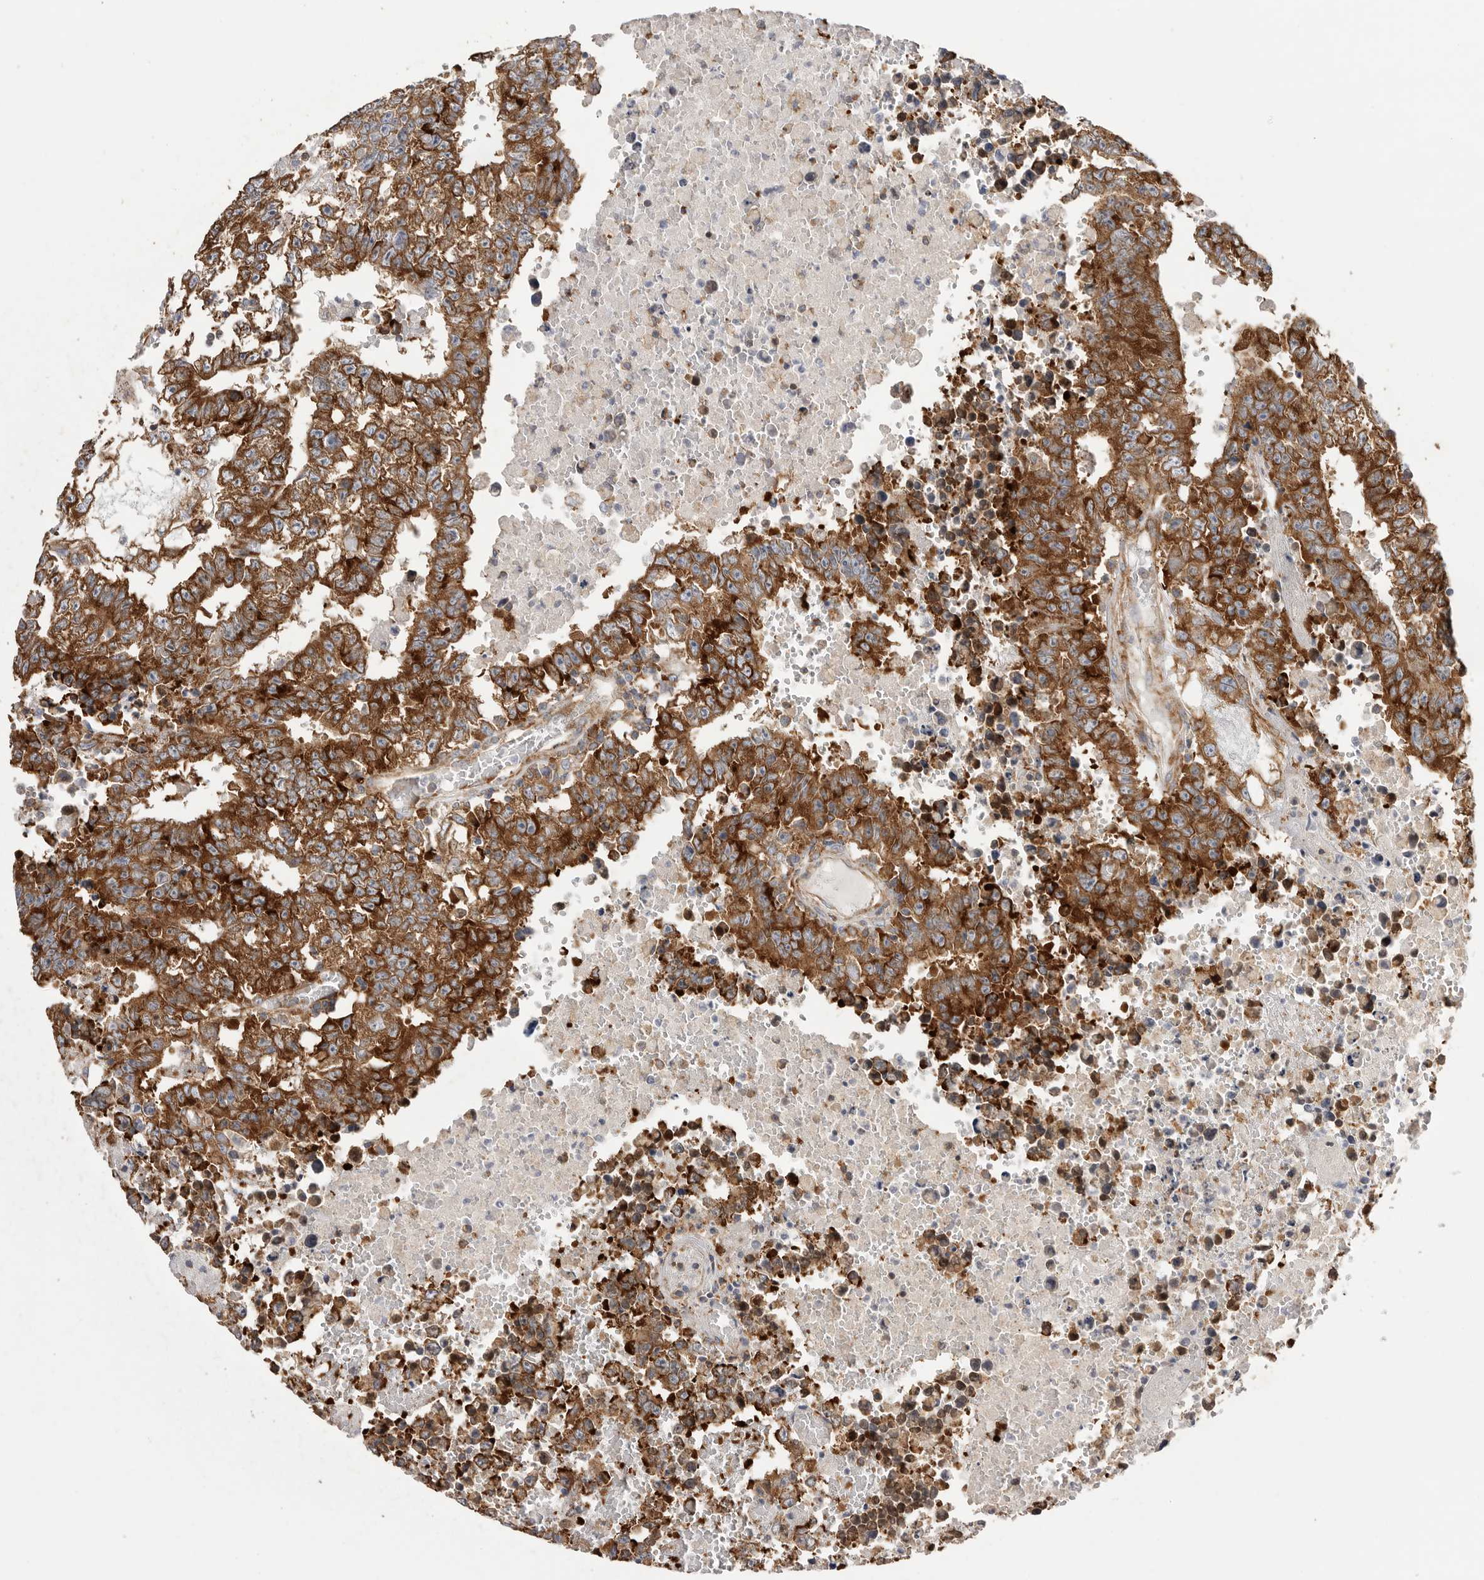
{"staining": {"intensity": "strong", "quantity": ">75%", "location": "cytoplasmic/membranous"}, "tissue": "testis cancer", "cell_type": "Tumor cells", "image_type": "cancer", "snomed": [{"axis": "morphology", "description": "Carcinoma, Embryonal, NOS"}, {"axis": "topography", "description": "Testis"}], "caption": "A brown stain shows strong cytoplasmic/membranous positivity of a protein in human embryonal carcinoma (testis) tumor cells.", "gene": "SERBP1", "patient": {"sex": "male", "age": 25}}